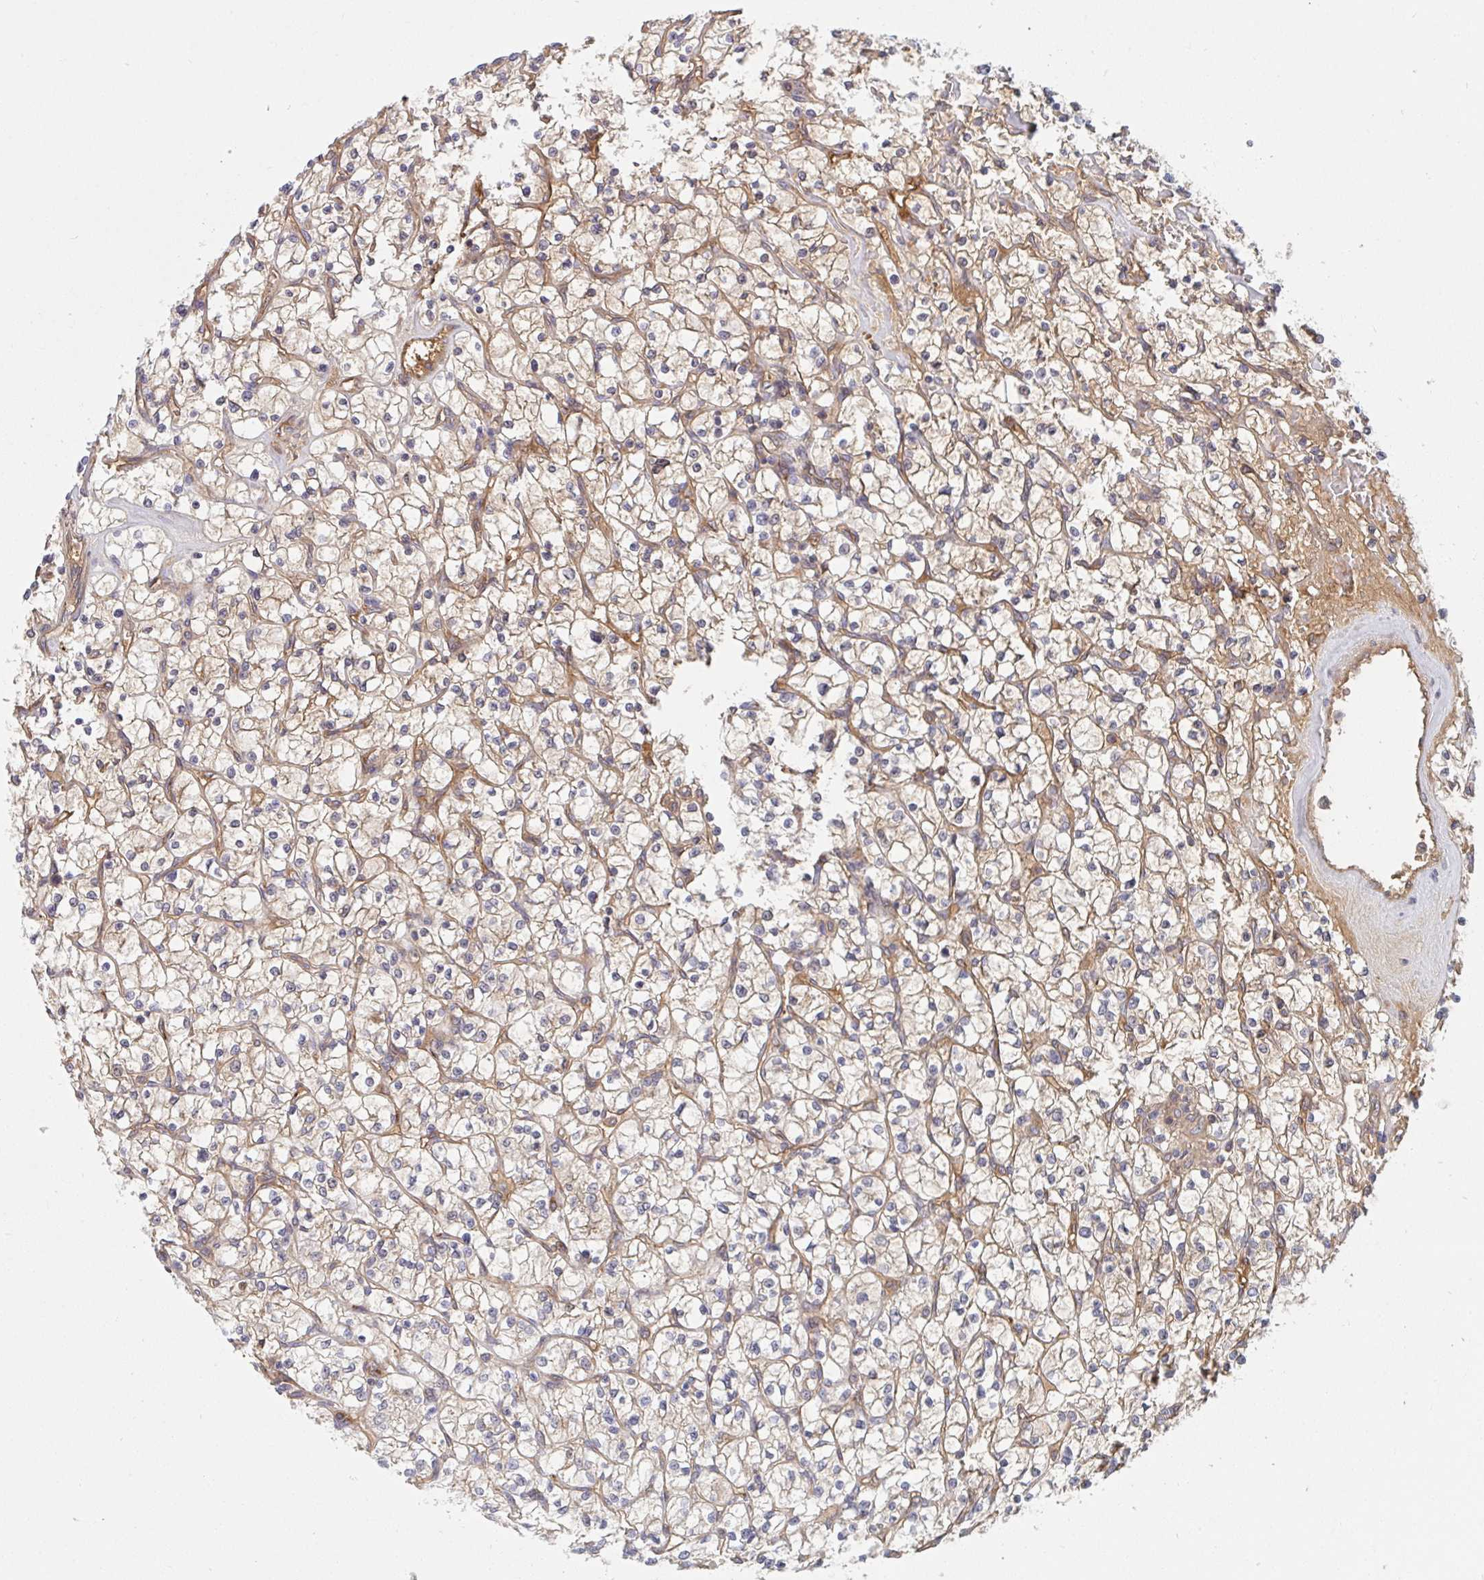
{"staining": {"intensity": "weak", "quantity": "25%-75%", "location": "cytoplasmic/membranous"}, "tissue": "renal cancer", "cell_type": "Tumor cells", "image_type": "cancer", "snomed": [{"axis": "morphology", "description": "Adenocarcinoma, NOS"}, {"axis": "topography", "description": "Kidney"}], "caption": "A histopathology image of adenocarcinoma (renal) stained for a protein shows weak cytoplasmic/membranous brown staining in tumor cells.", "gene": "DSCAML1", "patient": {"sex": "female", "age": 64}}